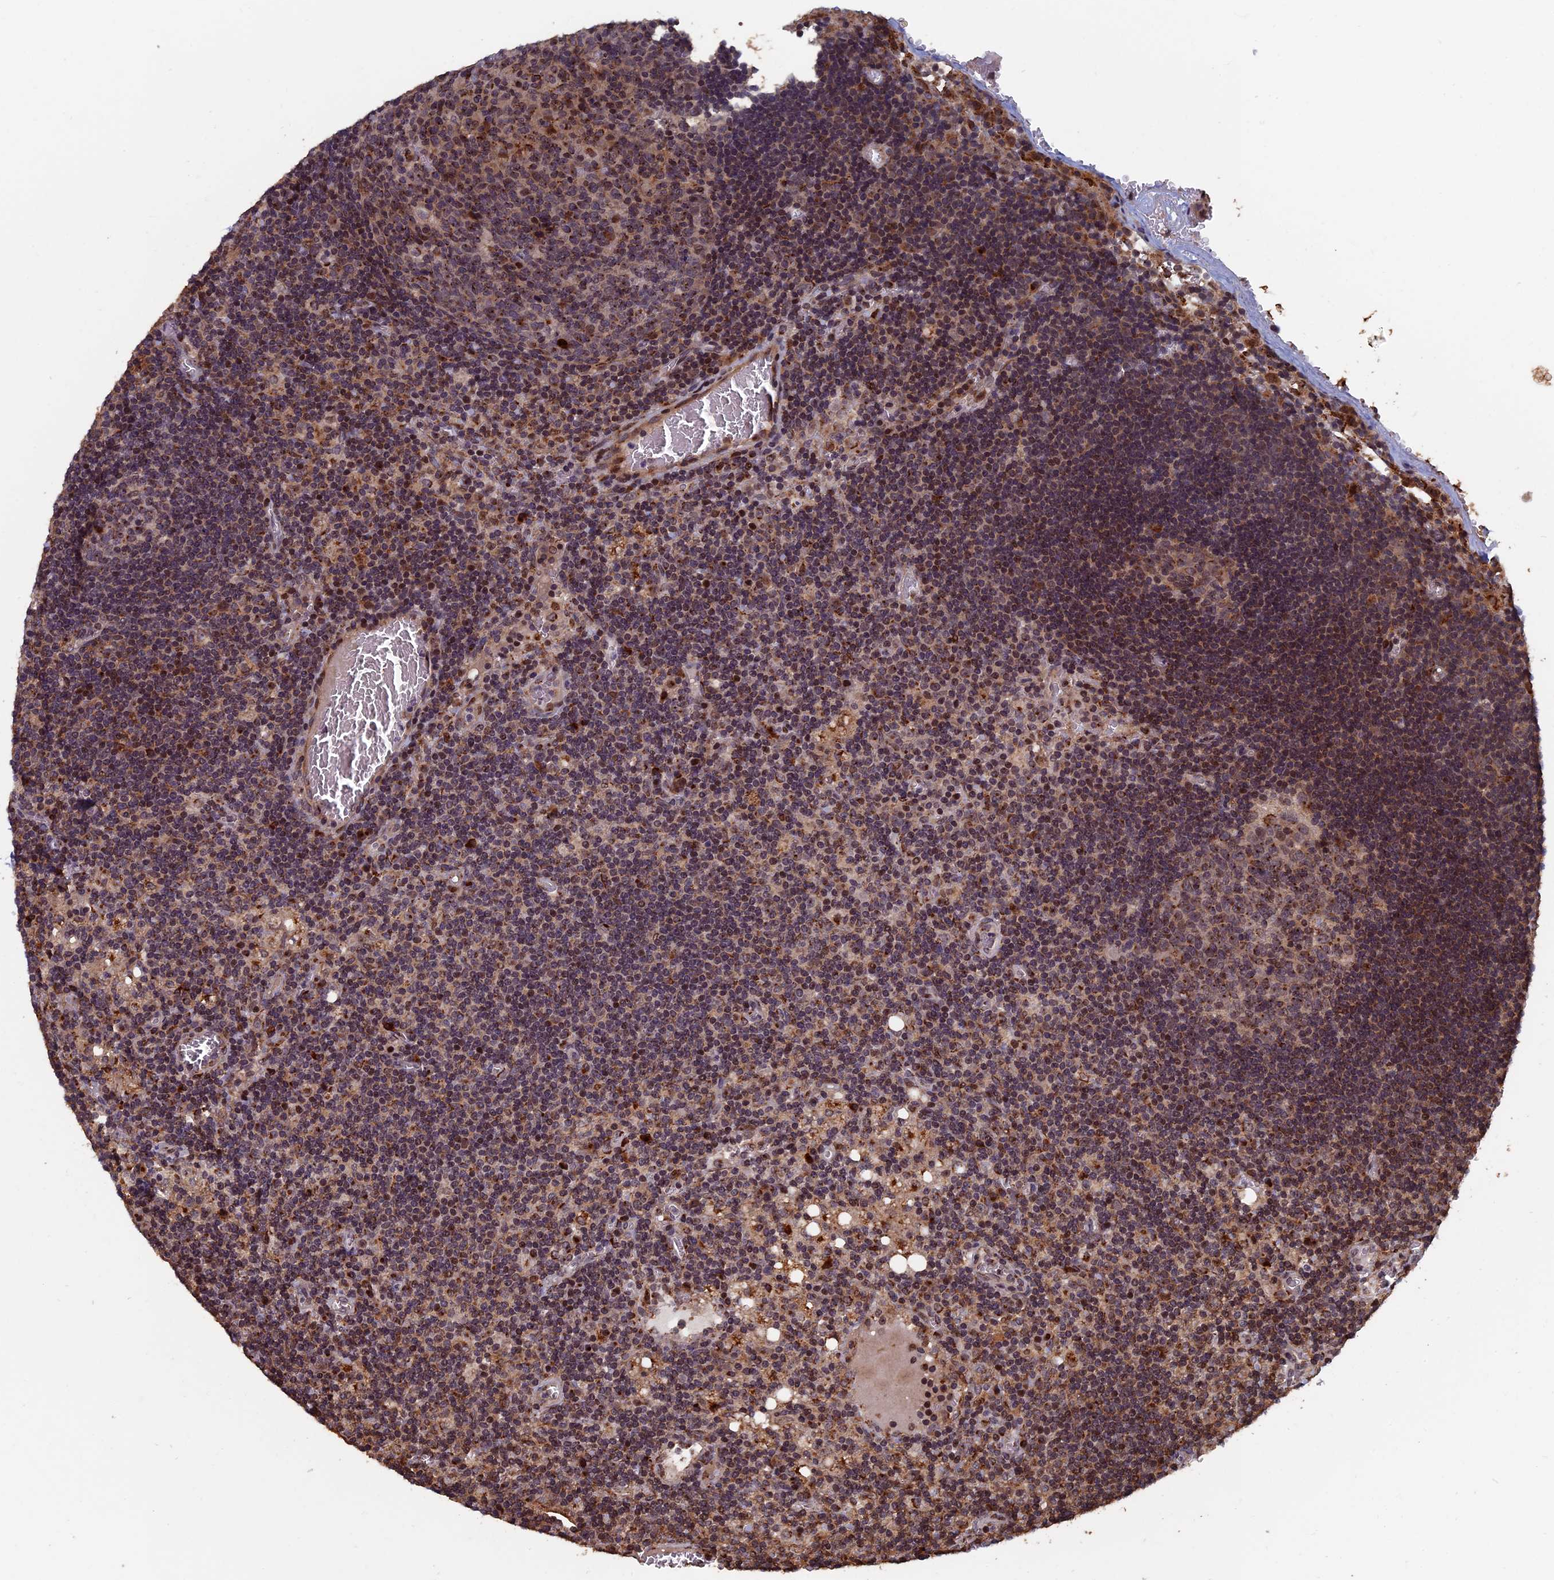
{"staining": {"intensity": "weak", "quantity": "<25%", "location": "cytoplasmic/membranous"}, "tissue": "lymph node", "cell_type": "Germinal center cells", "image_type": "normal", "snomed": [{"axis": "morphology", "description": "Normal tissue, NOS"}, {"axis": "topography", "description": "Lymph node"}], "caption": "This is an immunohistochemistry micrograph of unremarkable human lymph node. There is no staining in germinal center cells.", "gene": "RASGRF1", "patient": {"sex": "female", "age": 73}}